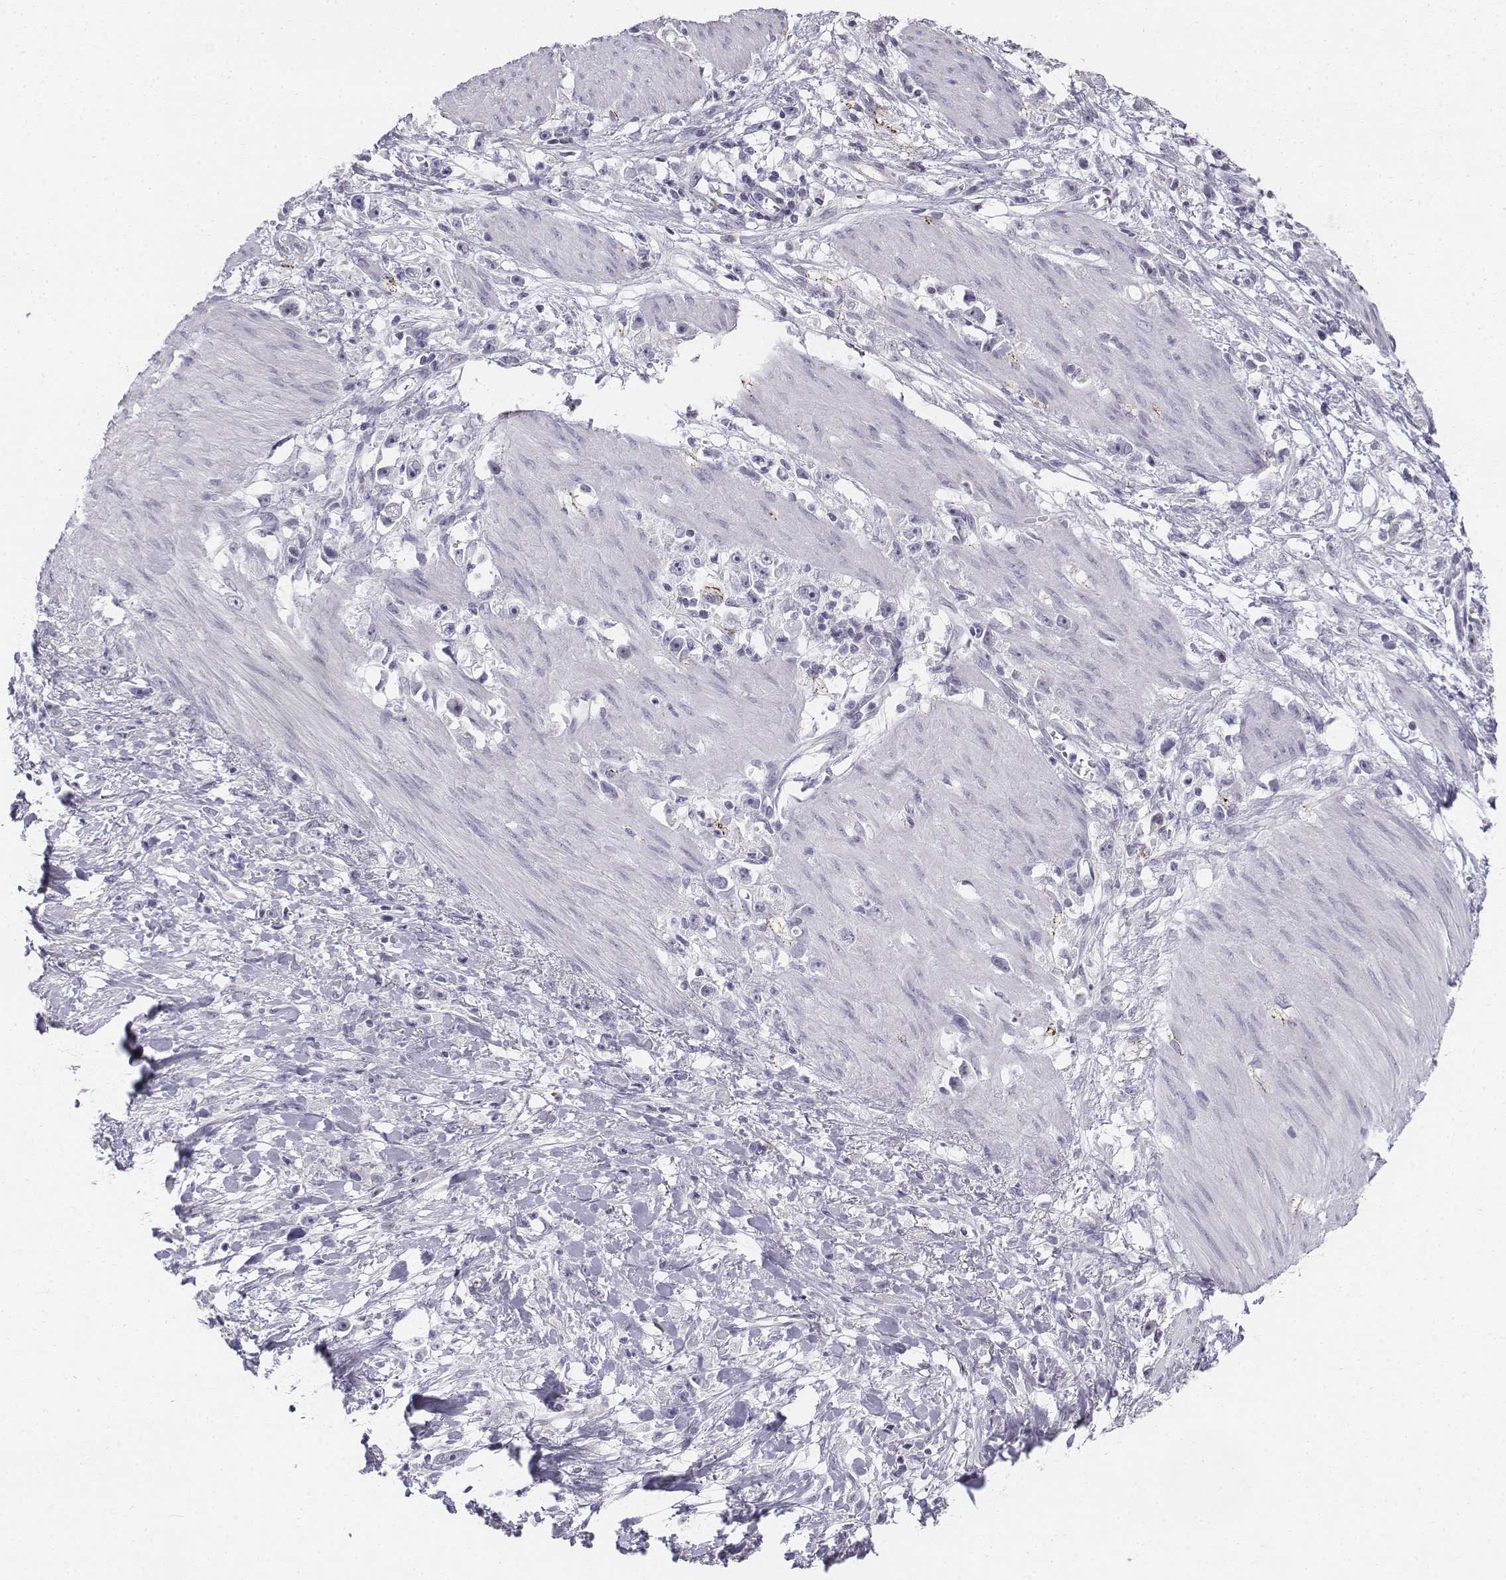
{"staining": {"intensity": "negative", "quantity": "none", "location": "none"}, "tissue": "stomach cancer", "cell_type": "Tumor cells", "image_type": "cancer", "snomed": [{"axis": "morphology", "description": "Adenocarcinoma, NOS"}, {"axis": "topography", "description": "Stomach"}], "caption": "The immunohistochemistry photomicrograph has no significant positivity in tumor cells of adenocarcinoma (stomach) tissue.", "gene": "PENK", "patient": {"sex": "female", "age": 59}}